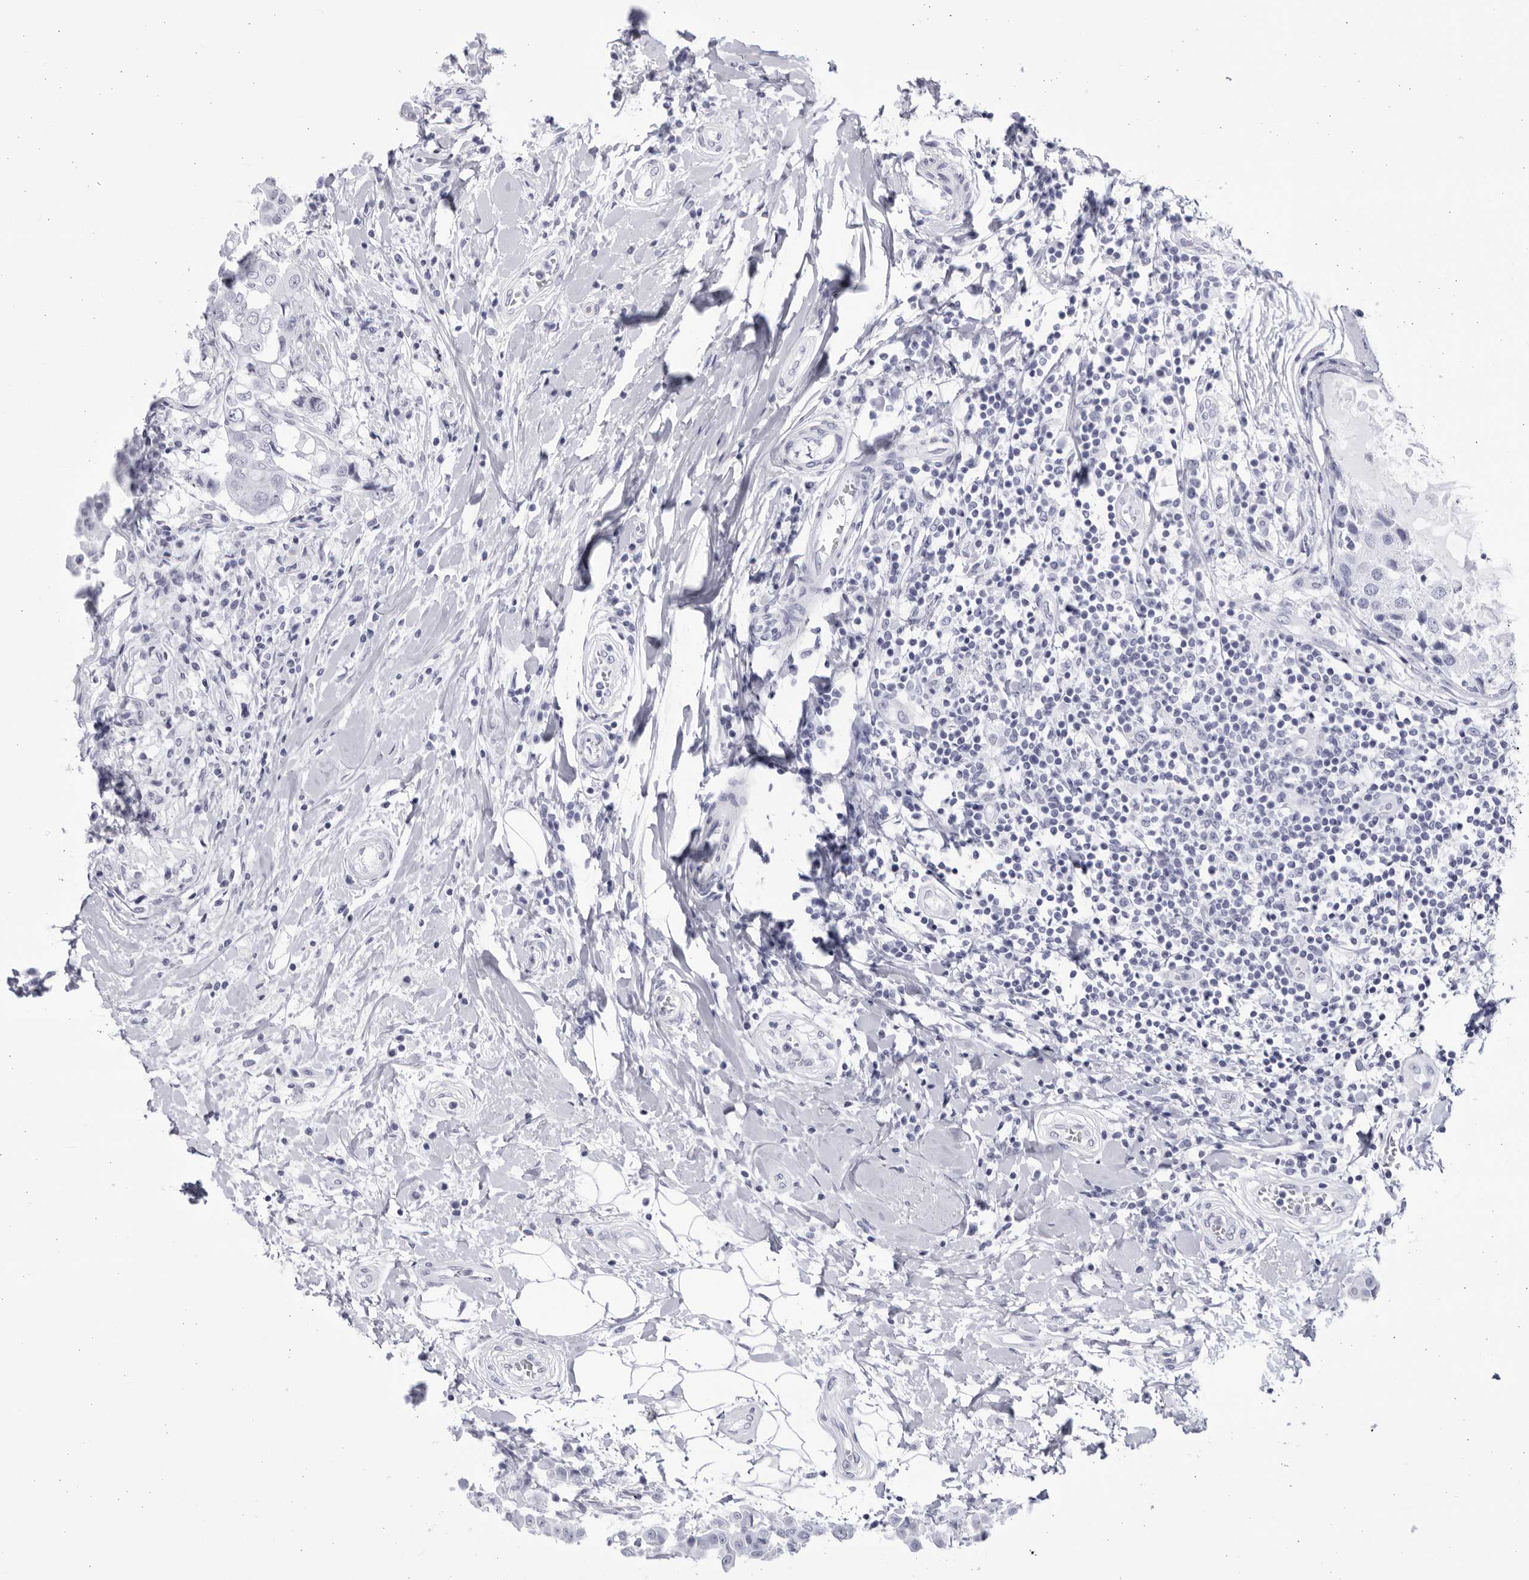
{"staining": {"intensity": "negative", "quantity": "none", "location": "none"}, "tissue": "breast cancer", "cell_type": "Tumor cells", "image_type": "cancer", "snomed": [{"axis": "morphology", "description": "Duct carcinoma"}, {"axis": "topography", "description": "Breast"}], "caption": "DAB (3,3'-diaminobenzidine) immunohistochemical staining of breast cancer (infiltrating ductal carcinoma) reveals no significant positivity in tumor cells.", "gene": "CCDC181", "patient": {"sex": "female", "age": 27}}